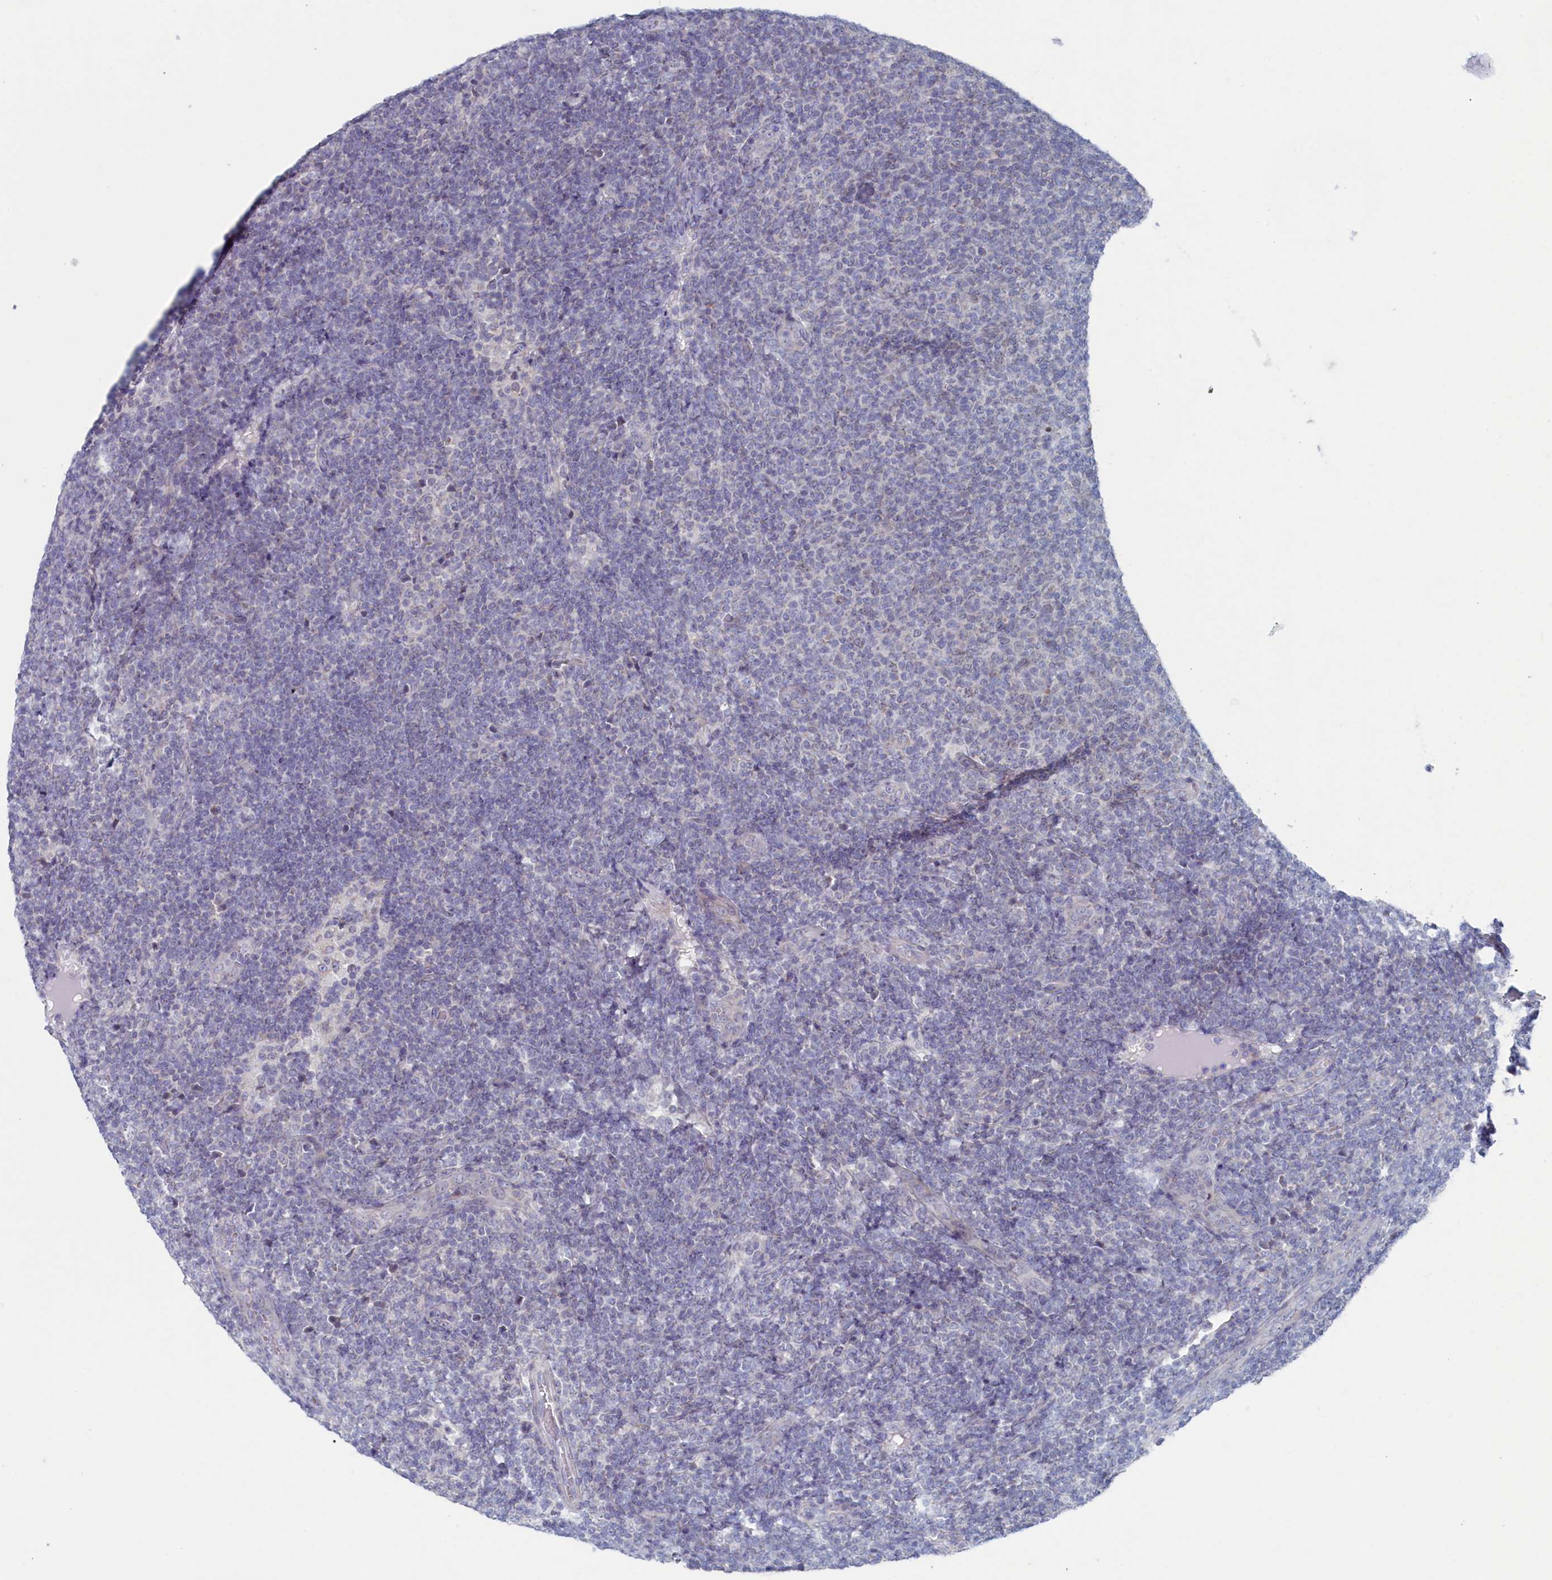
{"staining": {"intensity": "negative", "quantity": "none", "location": "none"}, "tissue": "lymphoma", "cell_type": "Tumor cells", "image_type": "cancer", "snomed": [{"axis": "morphology", "description": "Malignant lymphoma, non-Hodgkin's type, Low grade"}, {"axis": "topography", "description": "Lymph node"}], "caption": "Immunohistochemical staining of malignant lymphoma, non-Hodgkin's type (low-grade) reveals no significant positivity in tumor cells. (Stains: DAB immunohistochemistry with hematoxylin counter stain, Microscopy: brightfield microscopy at high magnification).", "gene": "WDR76", "patient": {"sex": "male", "age": 66}}